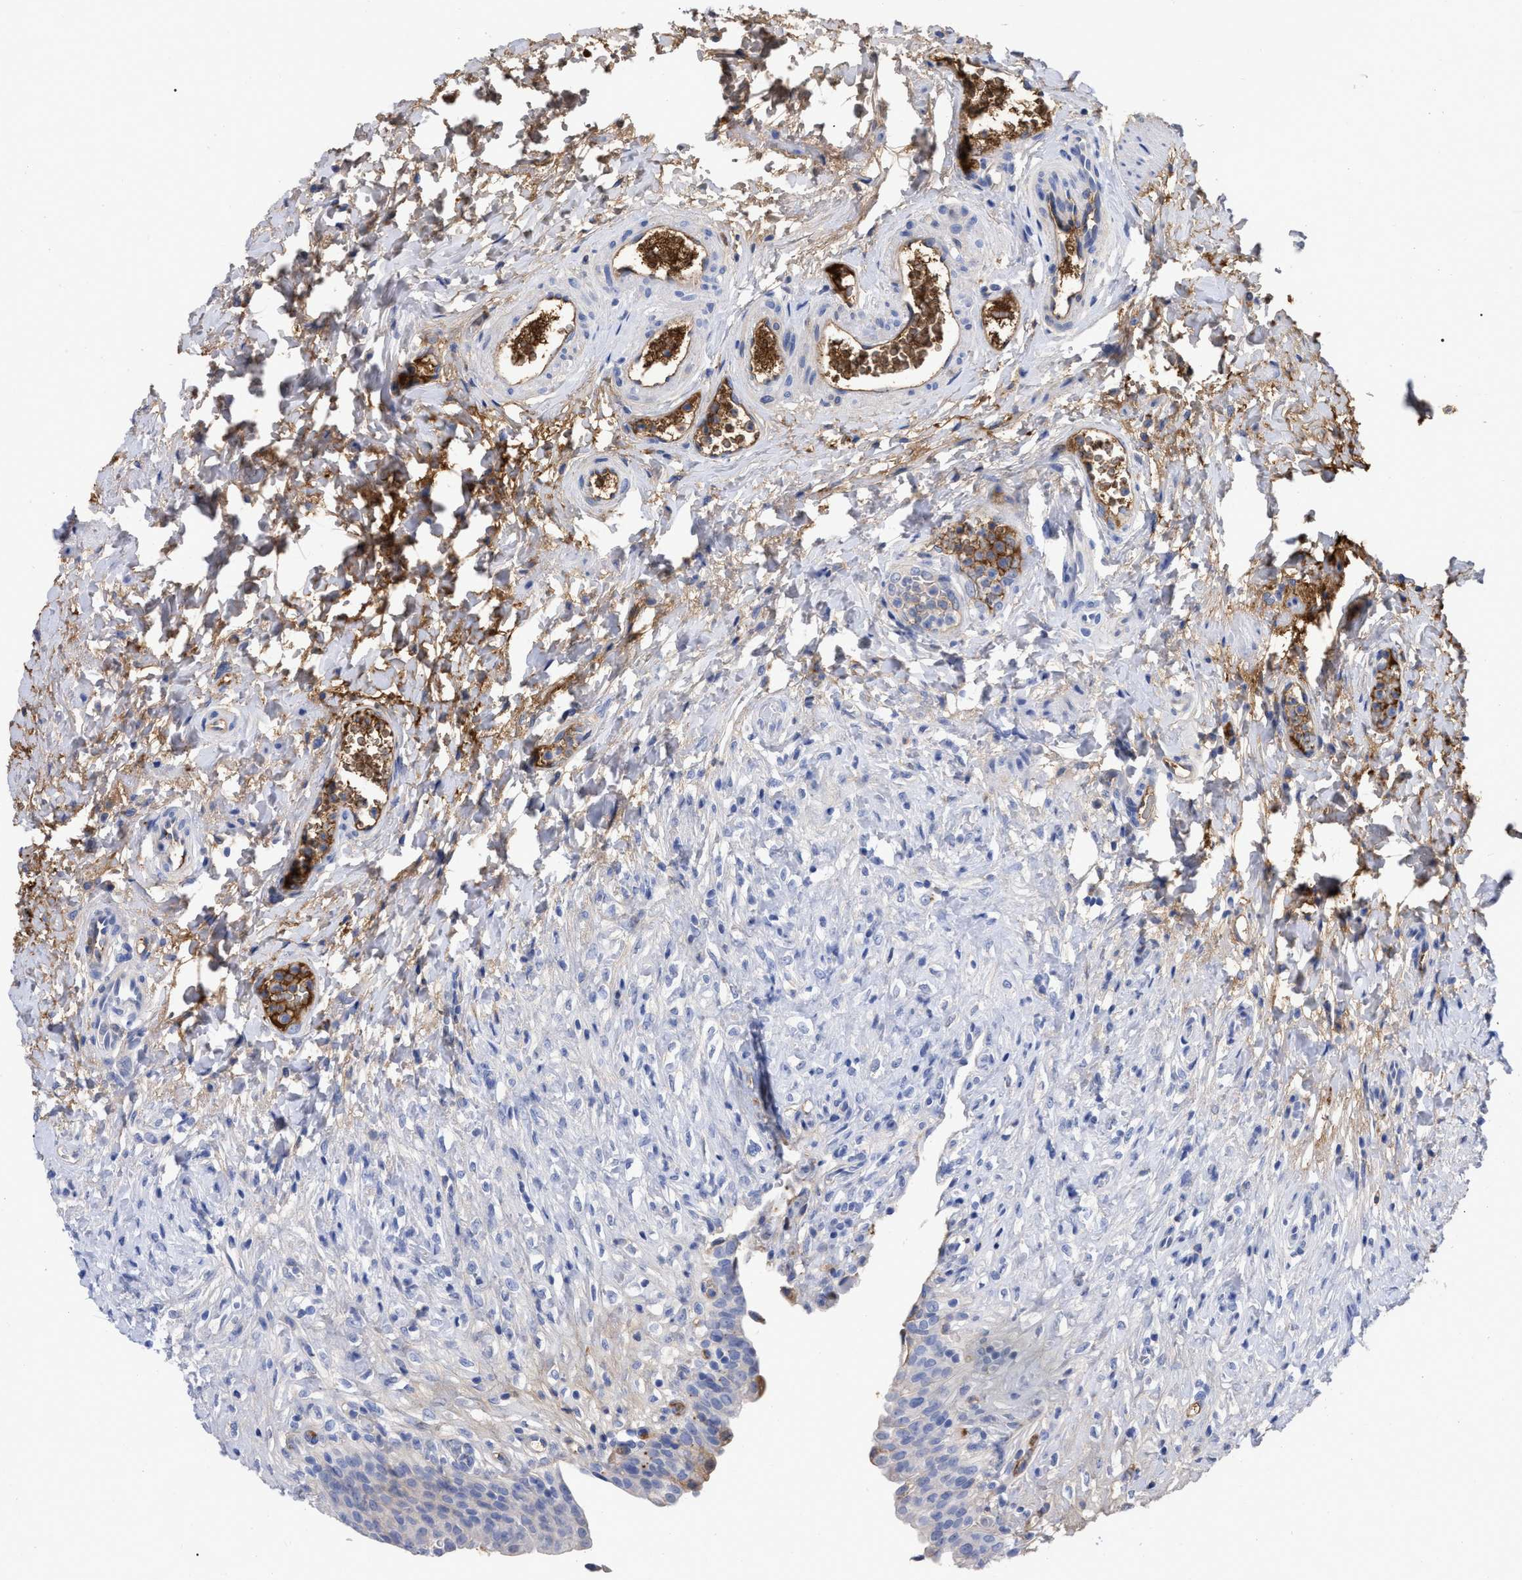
{"staining": {"intensity": "moderate", "quantity": "<25%", "location": "cytoplasmic/membranous"}, "tissue": "urinary bladder", "cell_type": "Urothelial cells", "image_type": "normal", "snomed": [{"axis": "morphology", "description": "Urothelial carcinoma, High grade"}, {"axis": "topography", "description": "Urinary bladder"}], "caption": "Immunohistochemical staining of unremarkable human urinary bladder displays low levels of moderate cytoplasmic/membranous positivity in about <25% of urothelial cells.", "gene": "IGHV5", "patient": {"sex": "male", "age": 46}}